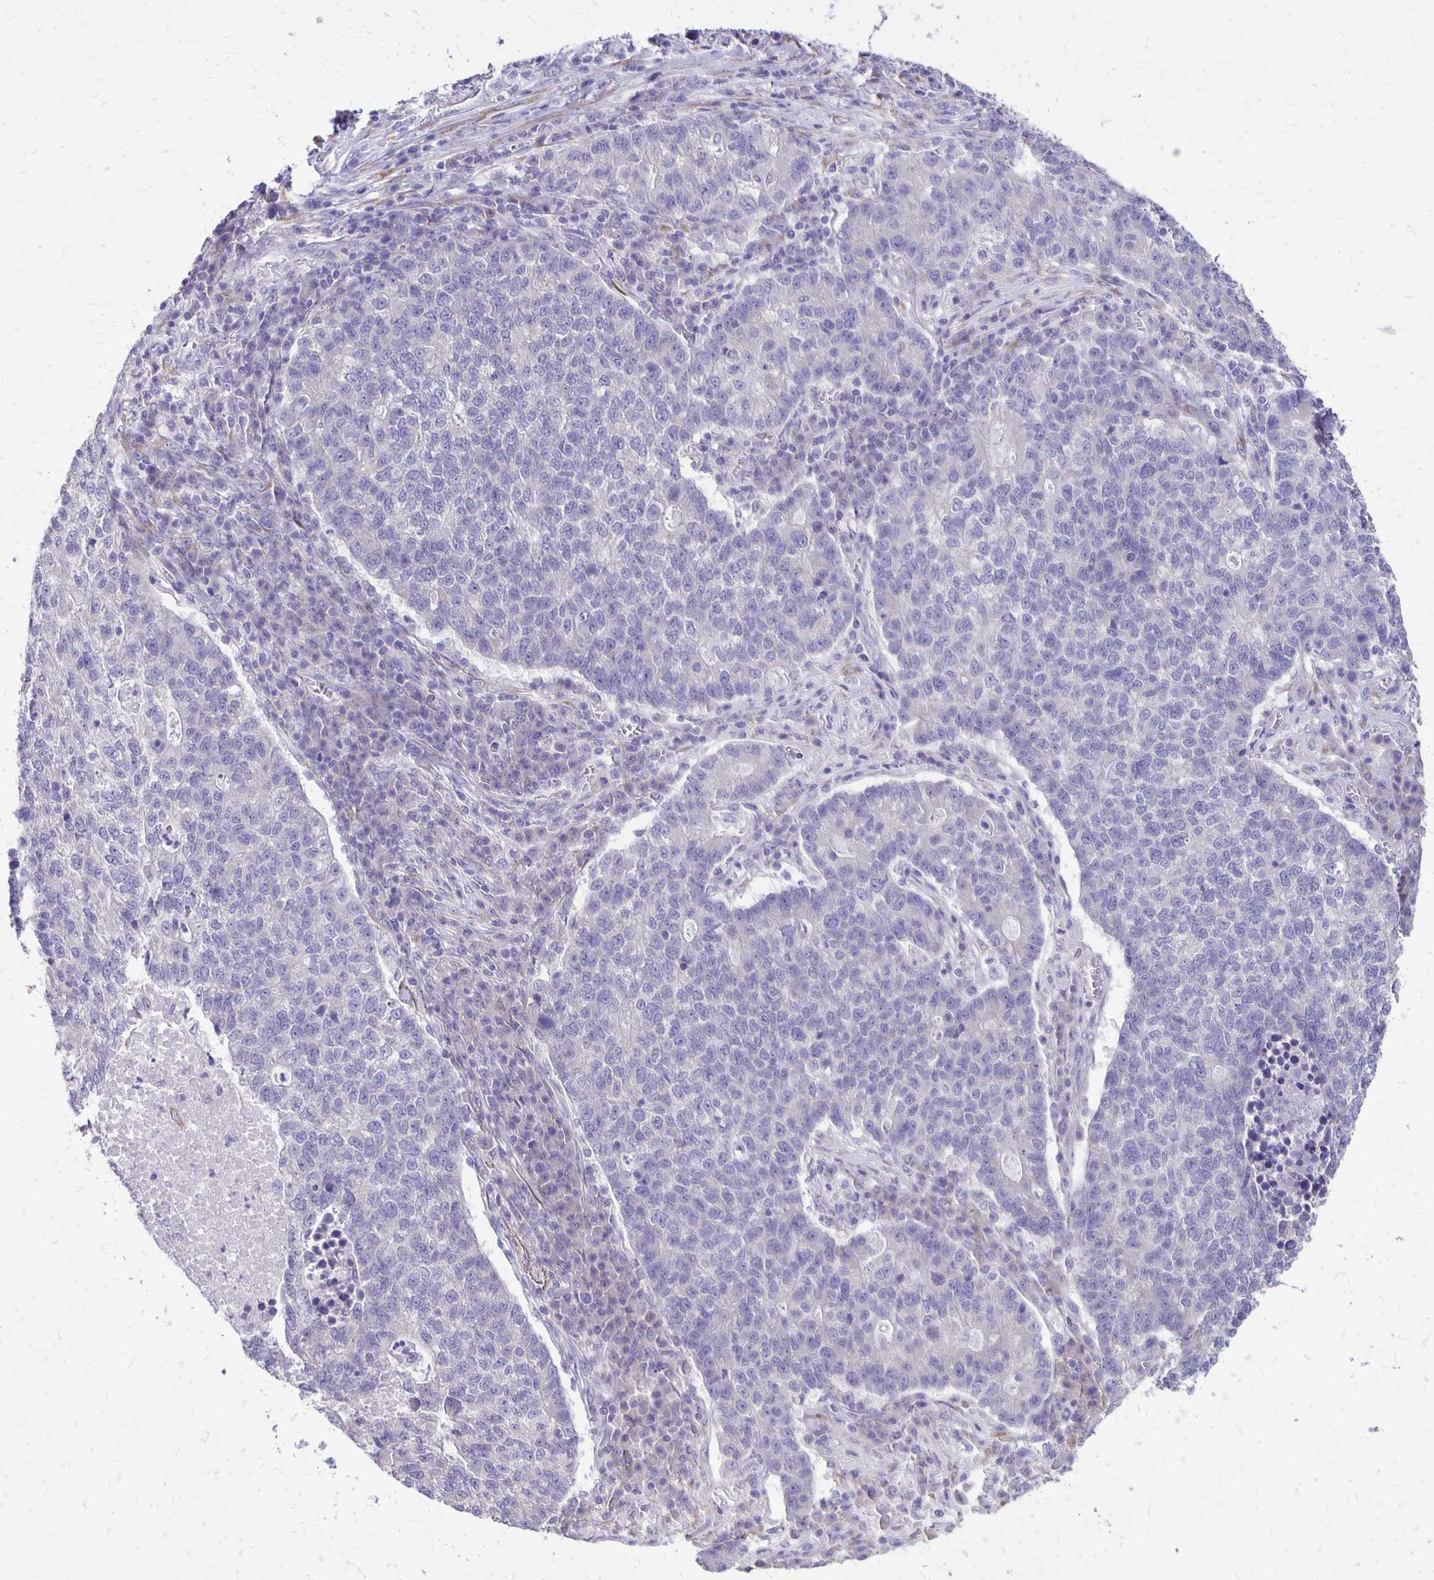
{"staining": {"intensity": "negative", "quantity": "none", "location": "none"}, "tissue": "lung cancer", "cell_type": "Tumor cells", "image_type": "cancer", "snomed": [{"axis": "morphology", "description": "Adenocarcinoma, NOS"}, {"axis": "topography", "description": "Lung"}], "caption": "Photomicrograph shows no significant protein positivity in tumor cells of lung cancer. (IHC, brightfield microscopy, high magnification).", "gene": "ANKRD45", "patient": {"sex": "male", "age": 57}}